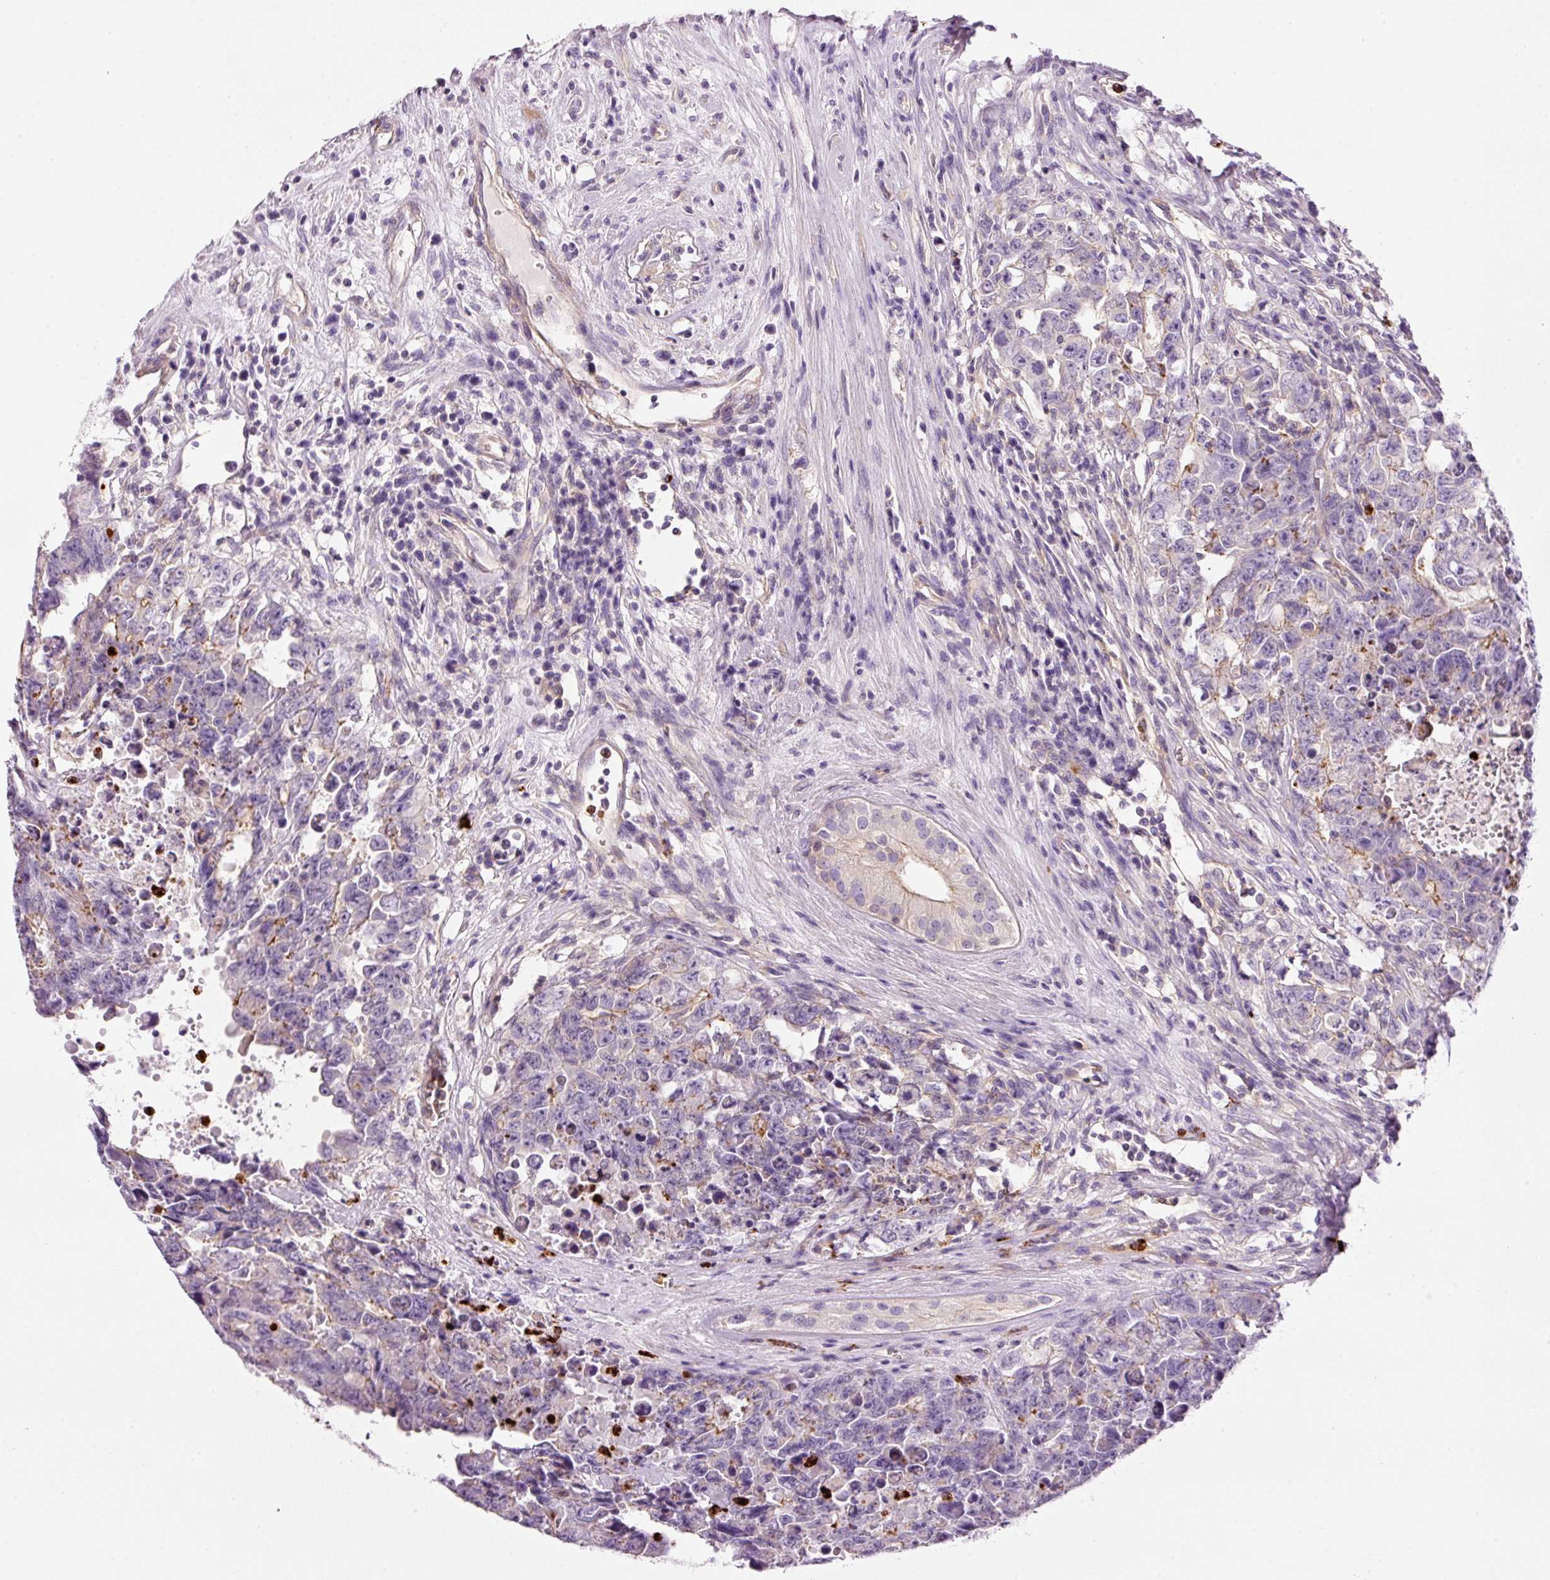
{"staining": {"intensity": "negative", "quantity": "none", "location": "none"}, "tissue": "testis cancer", "cell_type": "Tumor cells", "image_type": "cancer", "snomed": [{"axis": "morphology", "description": "Carcinoma, Embryonal, NOS"}, {"axis": "topography", "description": "Testis"}], "caption": "DAB immunohistochemical staining of testis cancer (embryonal carcinoma) demonstrates no significant staining in tumor cells. The staining is performed using DAB (3,3'-diaminobenzidine) brown chromogen with nuclei counter-stained in using hematoxylin.", "gene": "MAP3K3", "patient": {"sex": "male", "age": 24}}